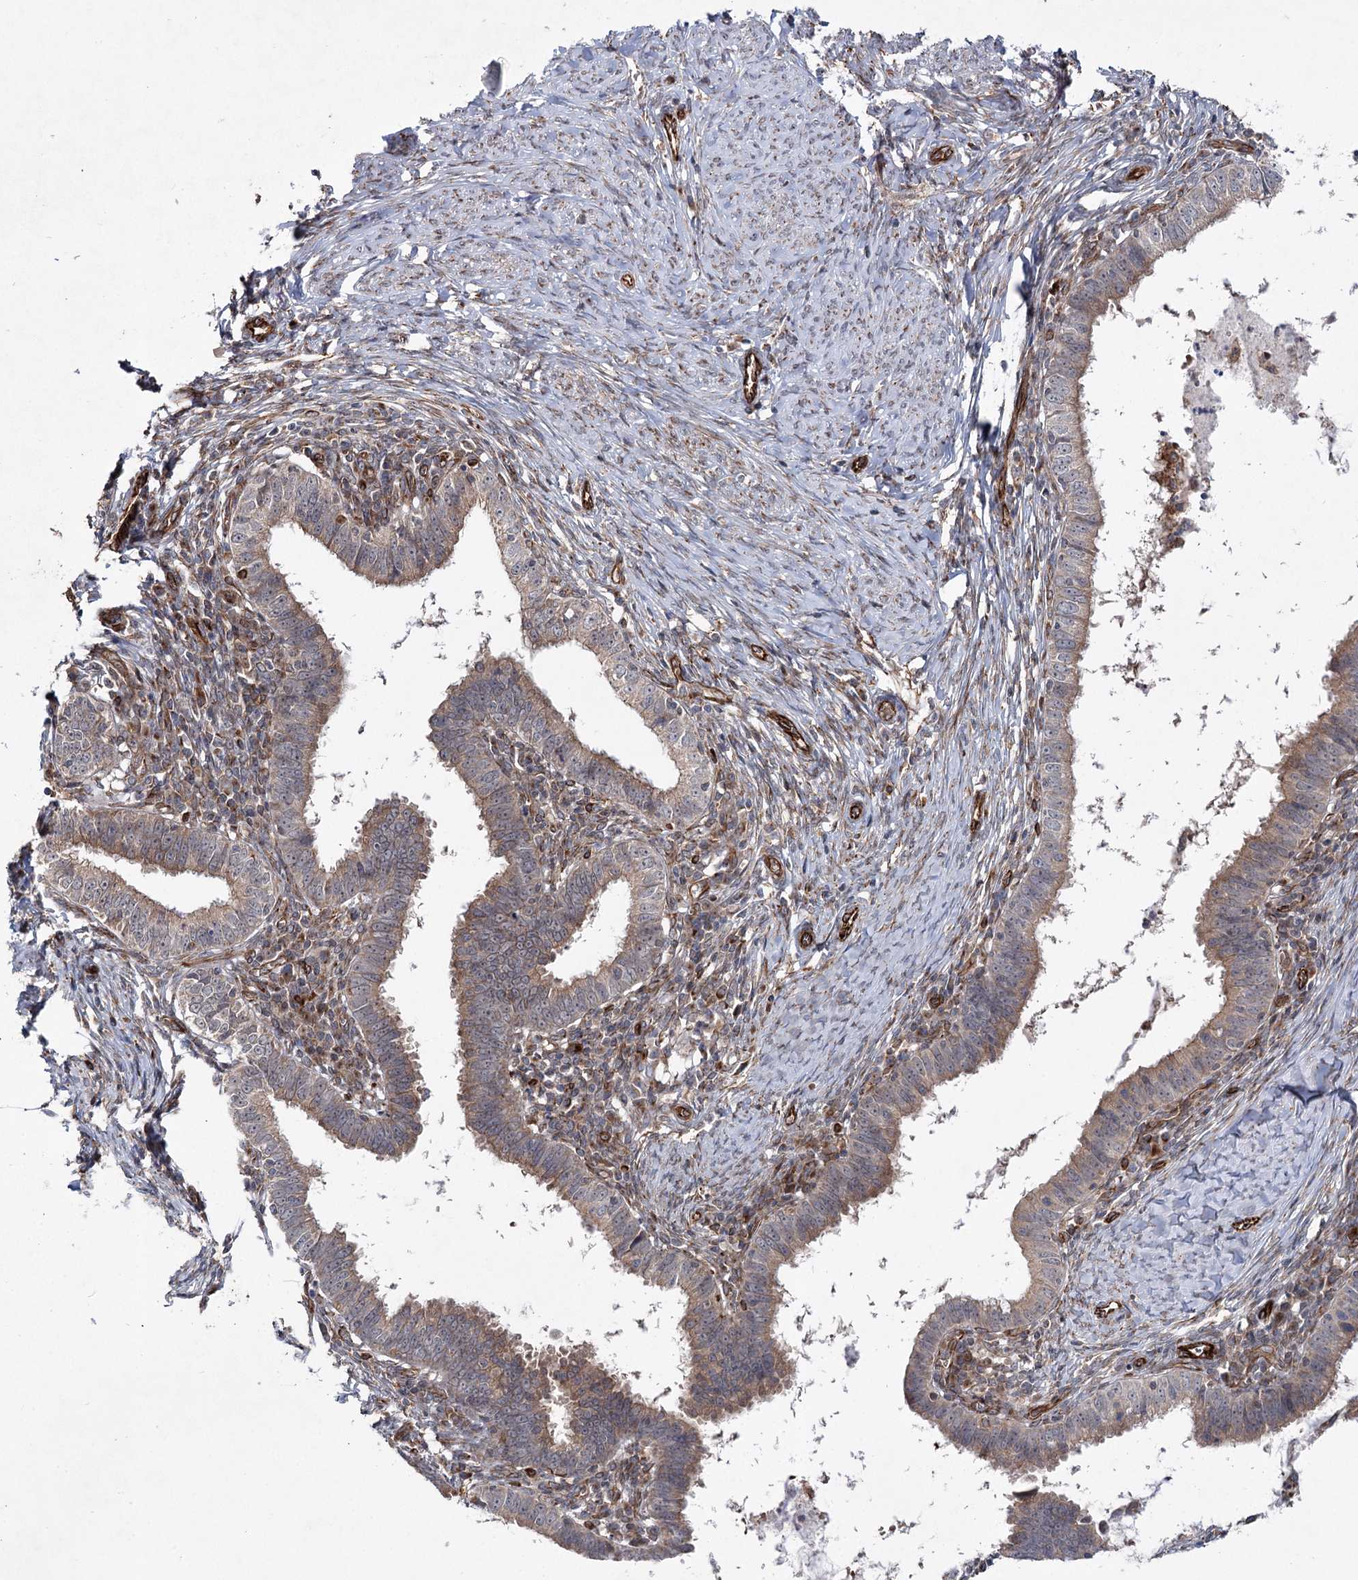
{"staining": {"intensity": "moderate", "quantity": "25%-75%", "location": "cytoplasmic/membranous"}, "tissue": "cervical cancer", "cell_type": "Tumor cells", "image_type": "cancer", "snomed": [{"axis": "morphology", "description": "Adenocarcinoma, NOS"}, {"axis": "topography", "description": "Cervix"}], "caption": "Cervical adenocarcinoma was stained to show a protein in brown. There is medium levels of moderate cytoplasmic/membranous expression in approximately 25%-75% of tumor cells. The staining was performed using DAB to visualize the protein expression in brown, while the nuclei were stained in blue with hematoxylin (Magnification: 20x).", "gene": "DPEP2", "patient": {"sex": "female", "age": 36}}